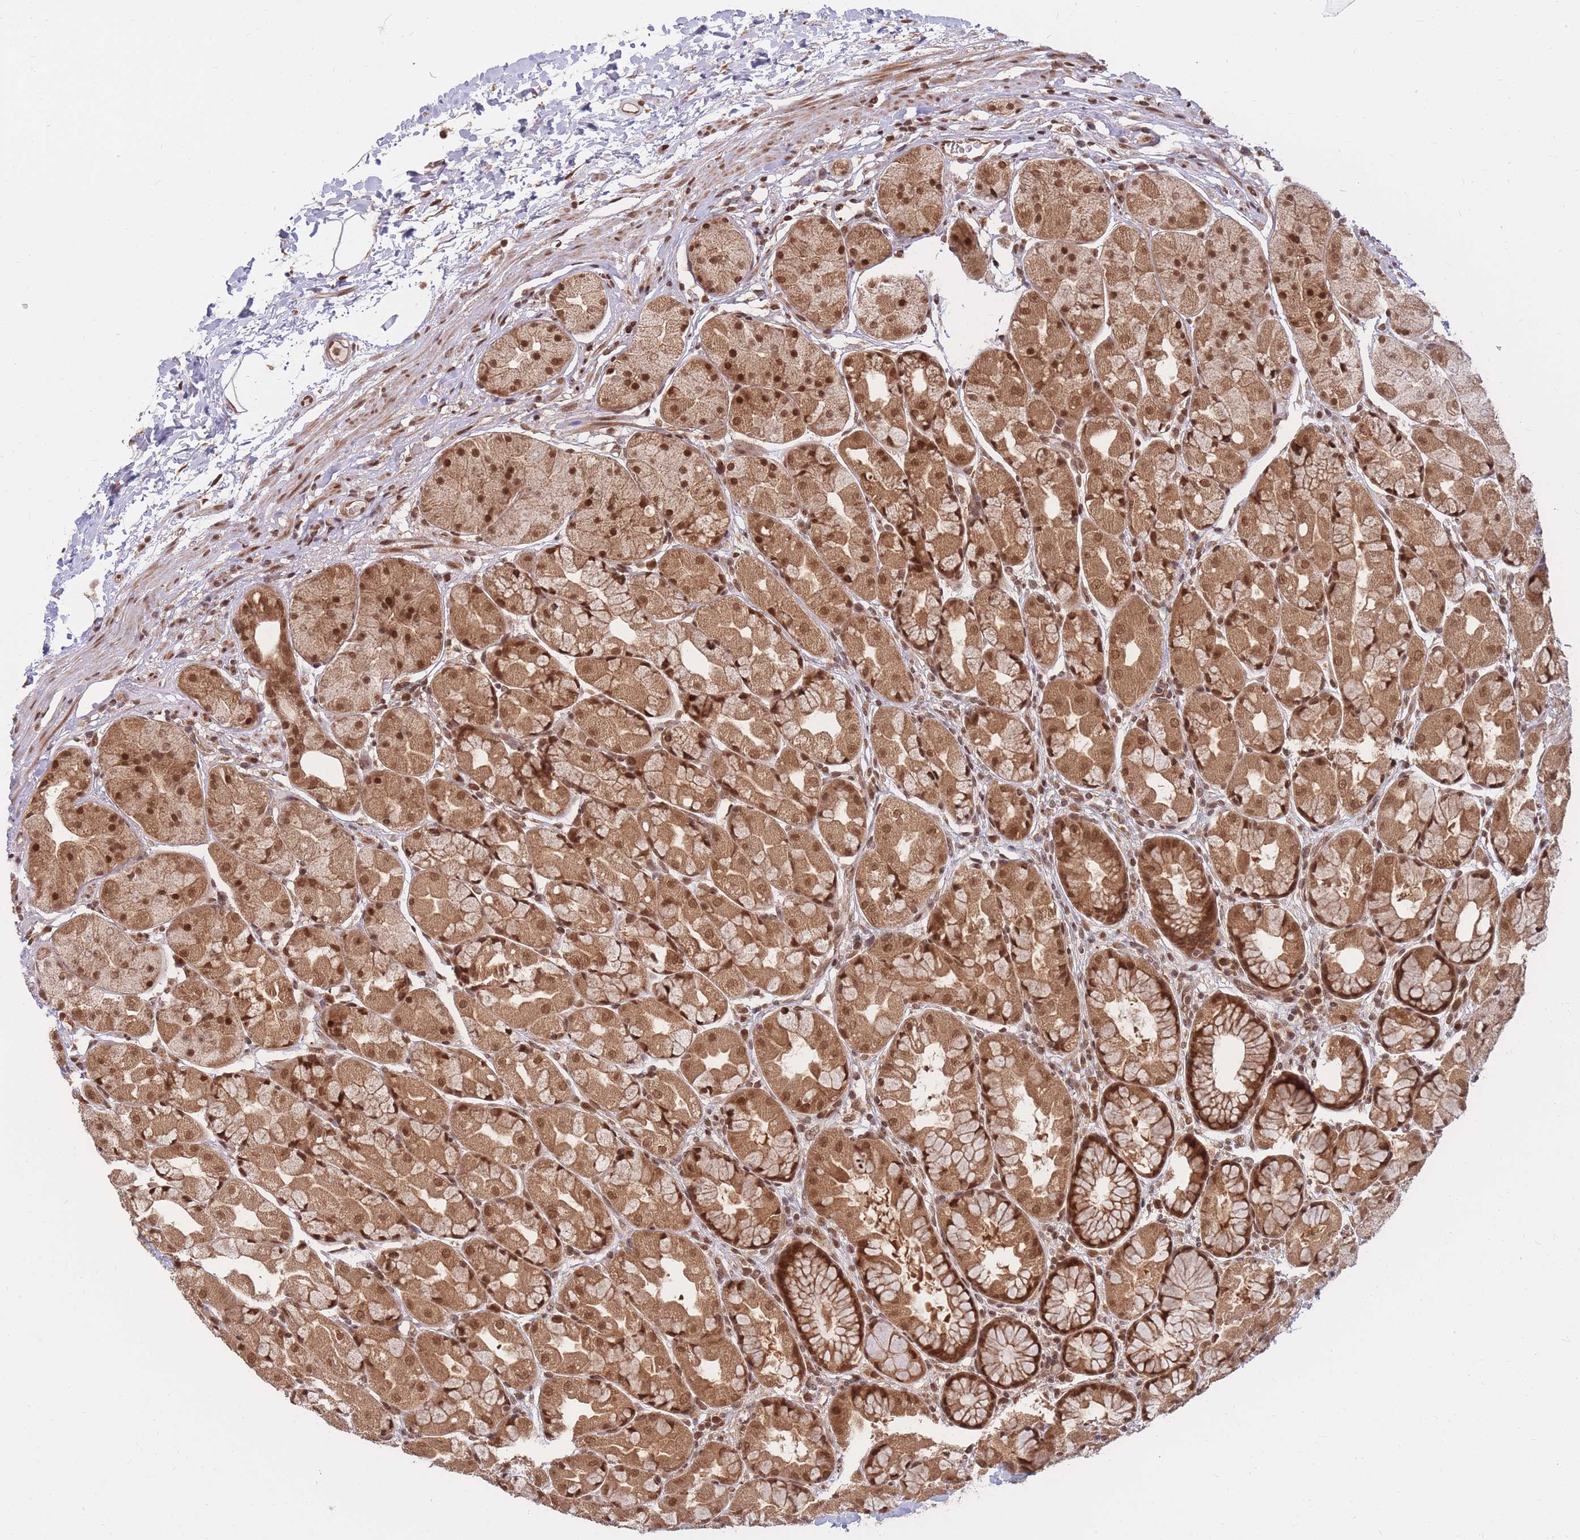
{"staining": {"intensity": "strong", "quantity": ">75%", "location": "cytoplasmic/membranous,nuclear"}, "tissue": "stomach", "cell_type": "Glandular cells", "image_type": "normal", "snomed": [{"axis": "morphology", "description": "Normal tissue, NOS"}, {"axis": "topography", "description": "Stomach"}], "caption": "Immunohistochemical staining of unremarkable human stomach reveals high levels of strong cytoplasmic/membranous,nuclear staining in about >75% of glandular cells.", "gene": "SRA1", "patient": {"sex": "male", "age": 57}}